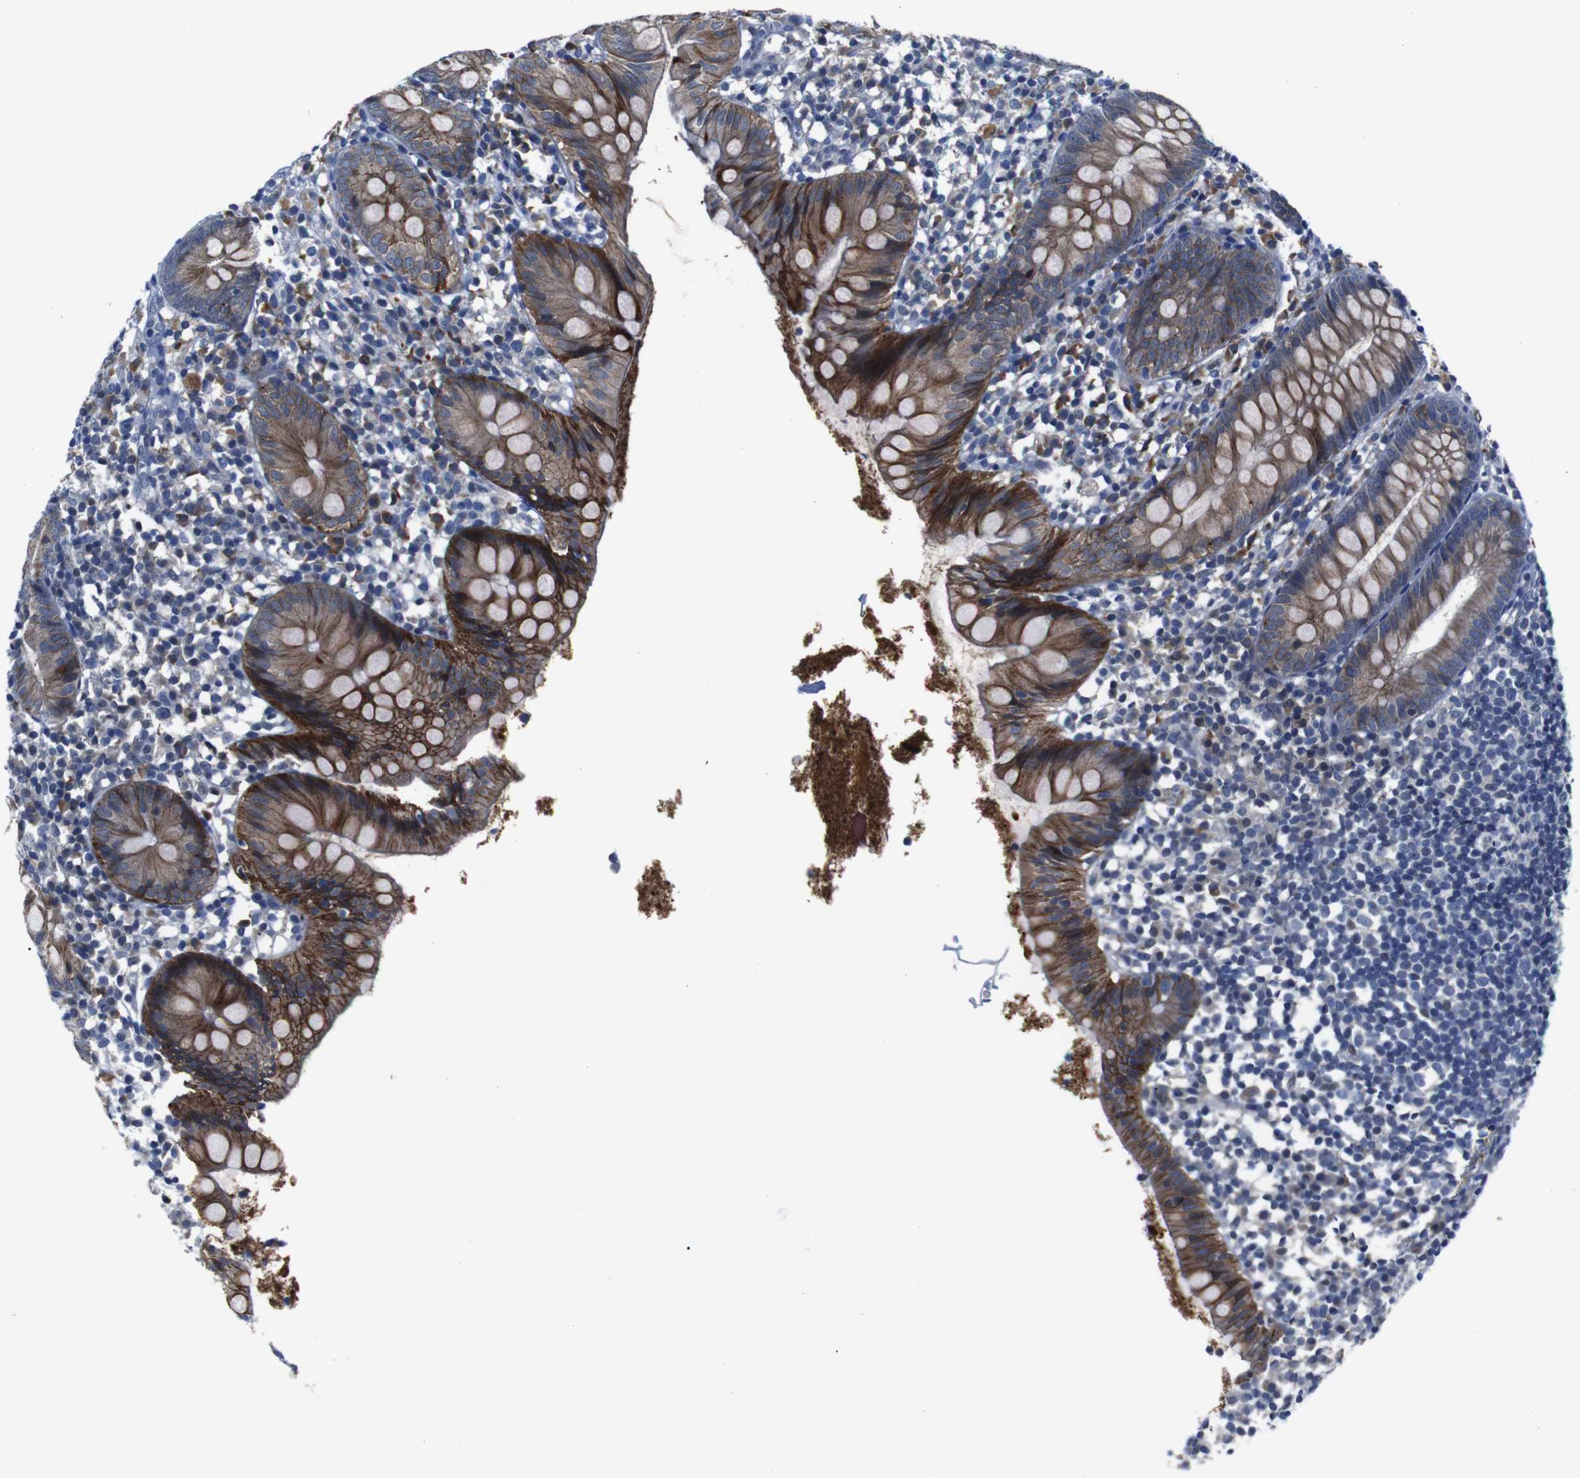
{"staining": {"intensity": "strong", "quantity": "25%-75%", "location": "cytoplasmic/membranous"}, "tissue": "appendix", "cell_type": "Glandular cells", "image_type": "normal", "snomed": [{"axis": "morphology", "description": "Normal tissue, NOS"}, {"axis": "topography", "description": "Appendix"}], "caption": "Normal appendix was stained to show a protein in brown. There is high levels of strong cytoplasmic/membranous expression in about 25%-75% of glandular cells. (DAB (3,3'-diaminobenzidine) IHC with brightfield microscopy, high magnification).", "gene": "SEMA4B", "patient": {"sex": "female", "age": 20}}